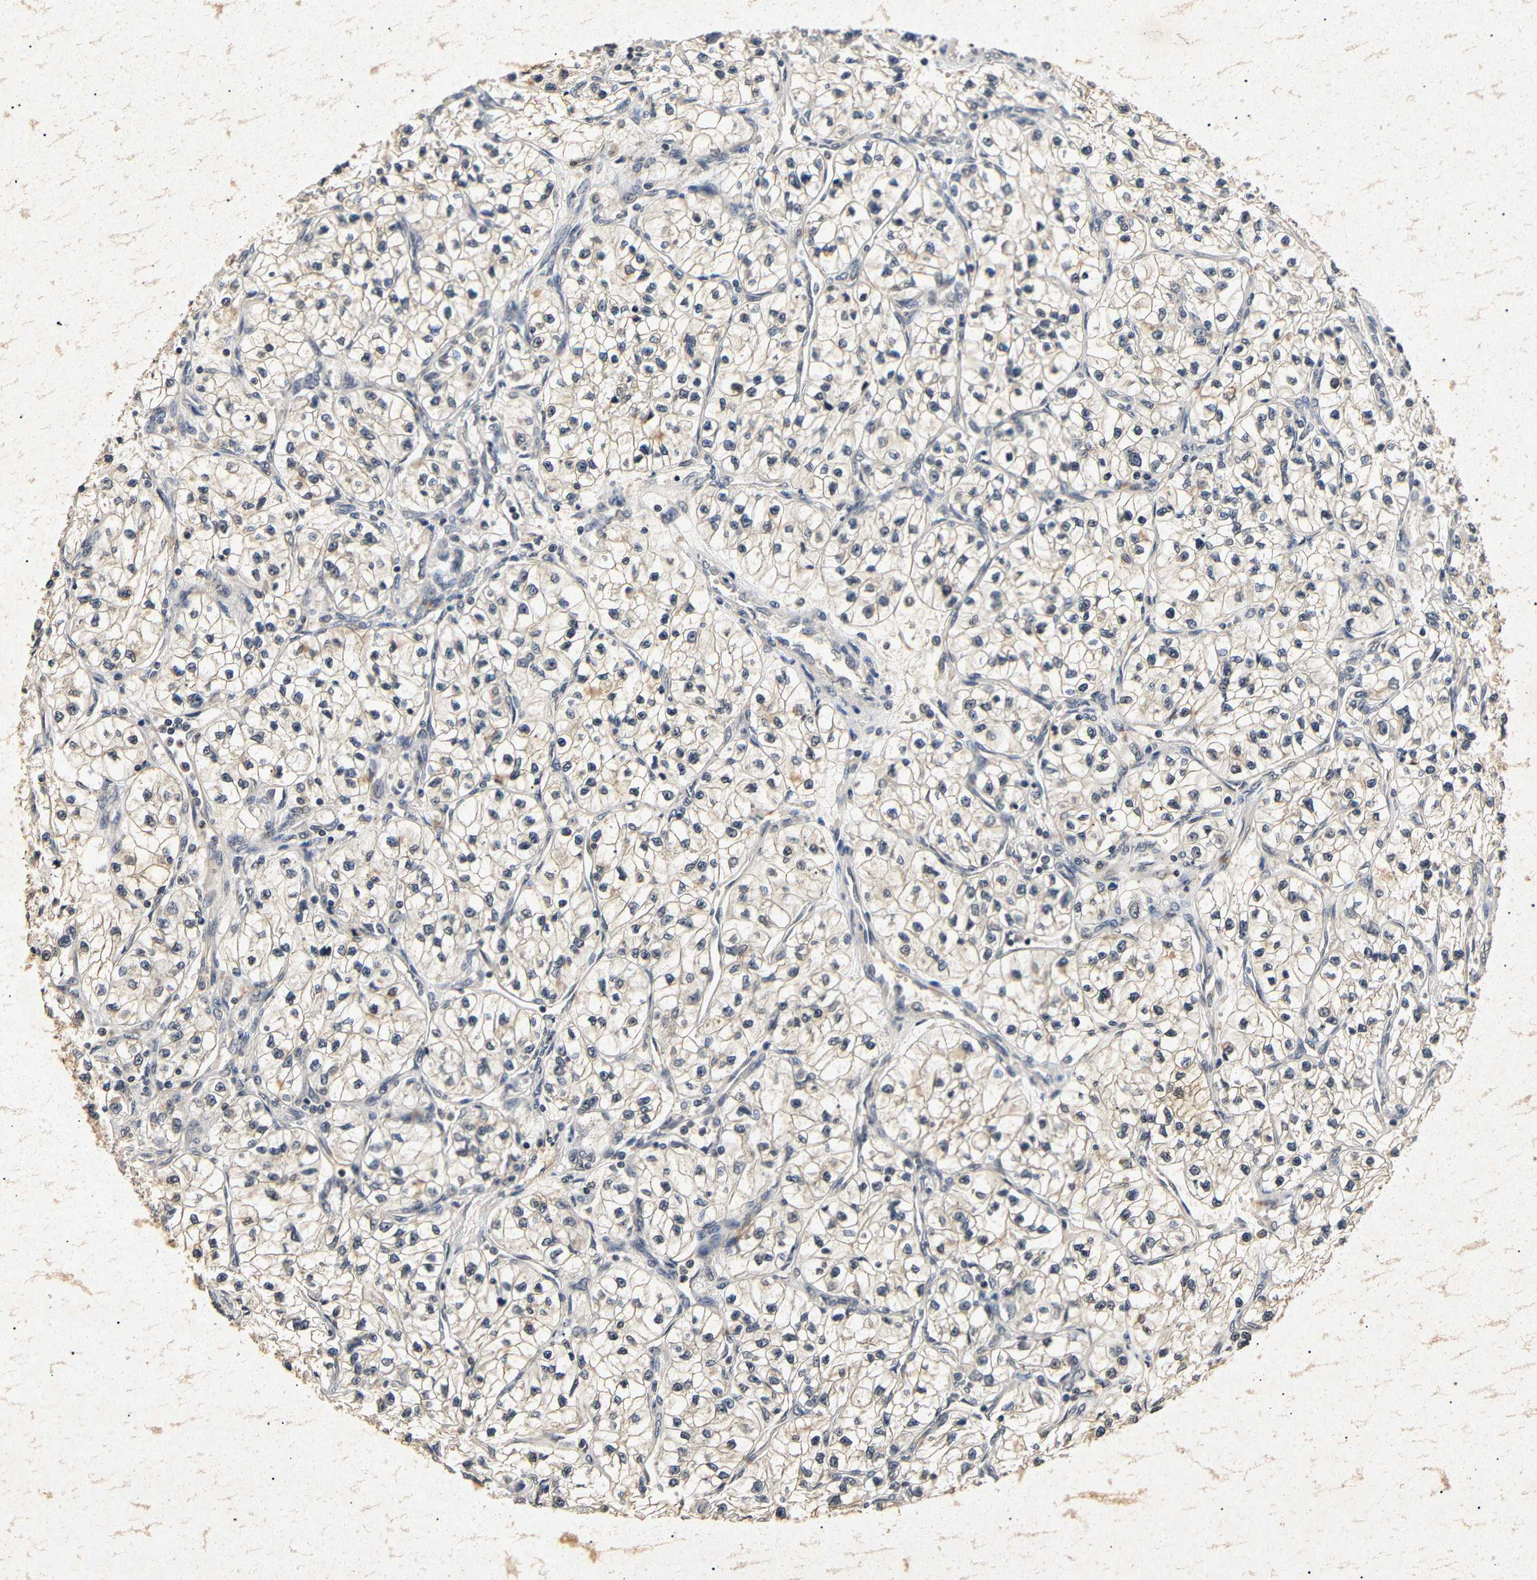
{"staining": {"intensity": "weak", "quantity": ">75%", "location": "cytoplasmic/membranous,nuclear"}, "tissue": "renal cancer", "cell_type": "Tumor cells", "image_type": "cancer", "snomed": [{"axis": "morphology", "description": "Adenocarcinoma, NOS"}, {"axis": "topography", "description": "Kidney"}], "caption": "About >75% of tumor cells in renal adenocarcinoma reveal weak cytoplasmic/membranous and nuclear protein staining as visualized by brown immunohistochemical staining.", "gene": "PARN", "patient": {"sex": "female", "age": 57}}